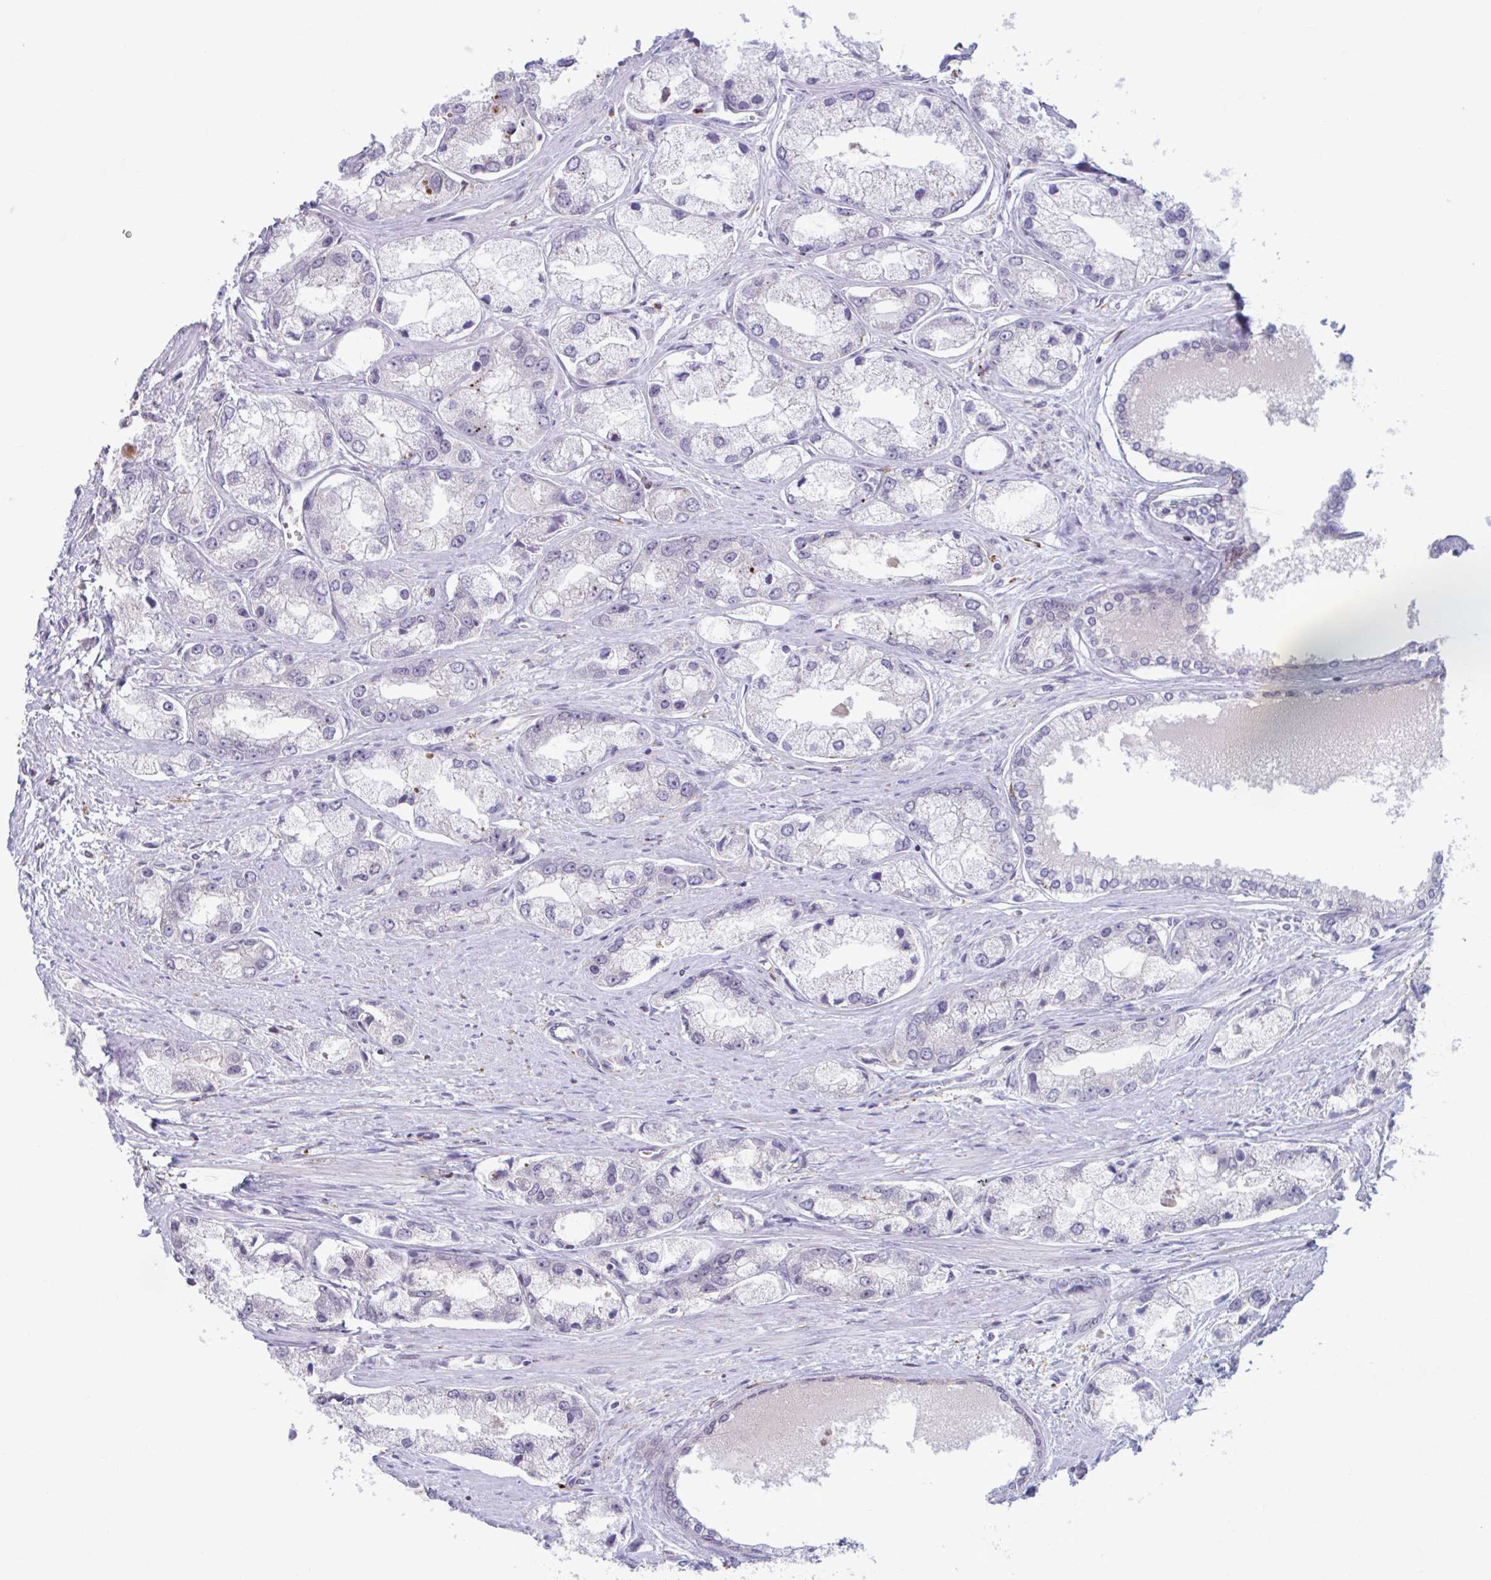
{"staining": {"intensity": "negative", "quantity": "none", "location": "none"}, "tissue": "prostate cancer", "cell_type": "Tumor cells", "image_type": "cancer", "snomed": [{"axis": "morphology", "description": "Adenocarcinoma, Low grade"}, {"axis": "topography", "description": "Prostate"}], "caption": "This micrograph is of prostate cancer (low-grade adenocarcinoma) stained with immunohistochemistry (IHC) to label a protein in brown with the nuclei are counter-stained blue. There is no positivity in tumor cells.", "gene": "ADAT3", "patient": {"sex": "male", "age": 69}}